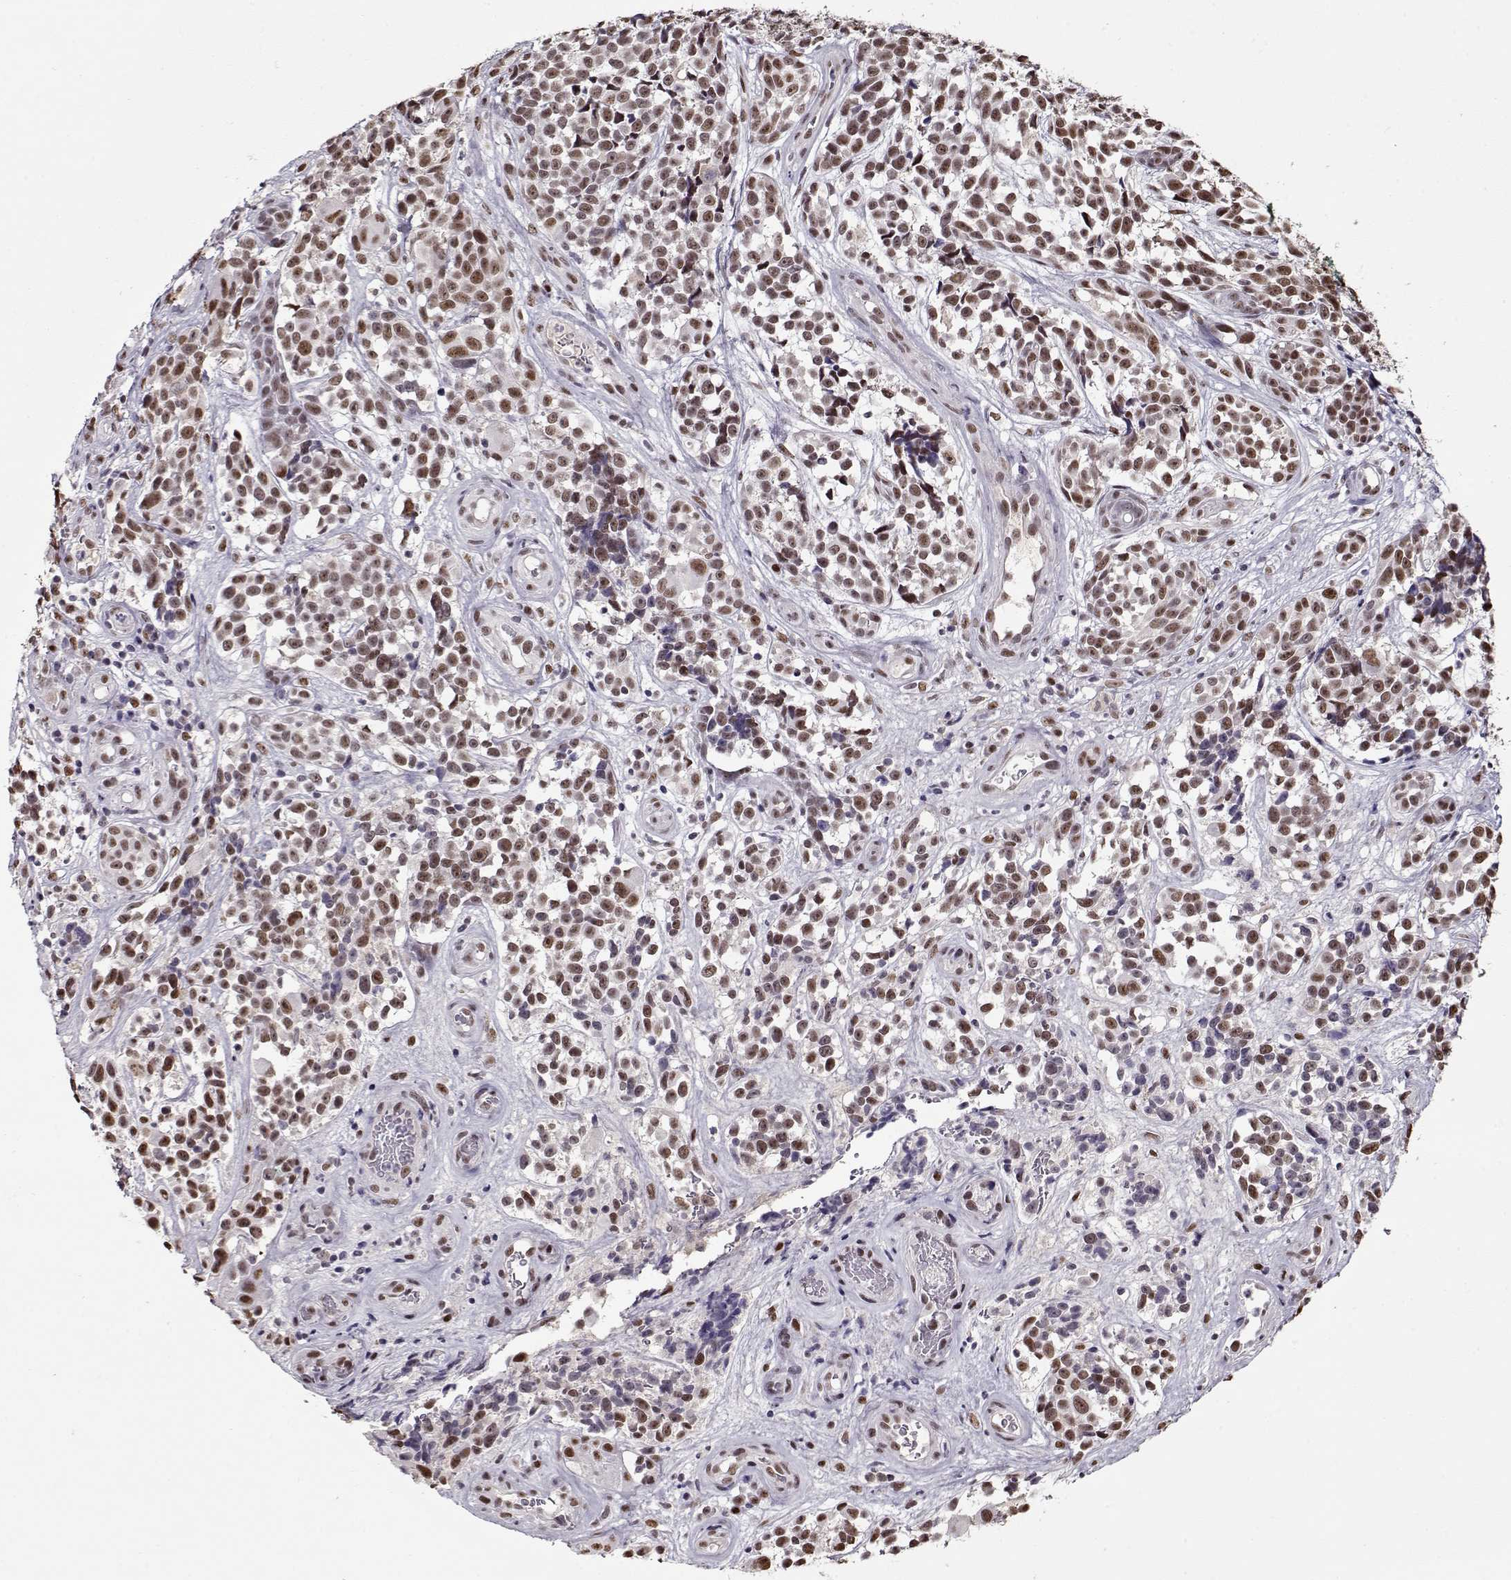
{"staining": {"intensity": "moderate", "quantity": ">75%", "location": "nuclear"}, "tissue": "melanoma", "cell_type": "Tumor cells", "image_type": "cancer", "snomed": [{"axis": "morphology", "description": "Malignant melanoma, NOS"}, {"axis": "topography", "description": "Skin"}], "caption": "The image exhibits staining of malignant melanoma, revealing moderate nuclear protein staining (brown color) within tumor cells.", "gene": "PRMT8", "patient": {"sex": "female", "age": 88}}